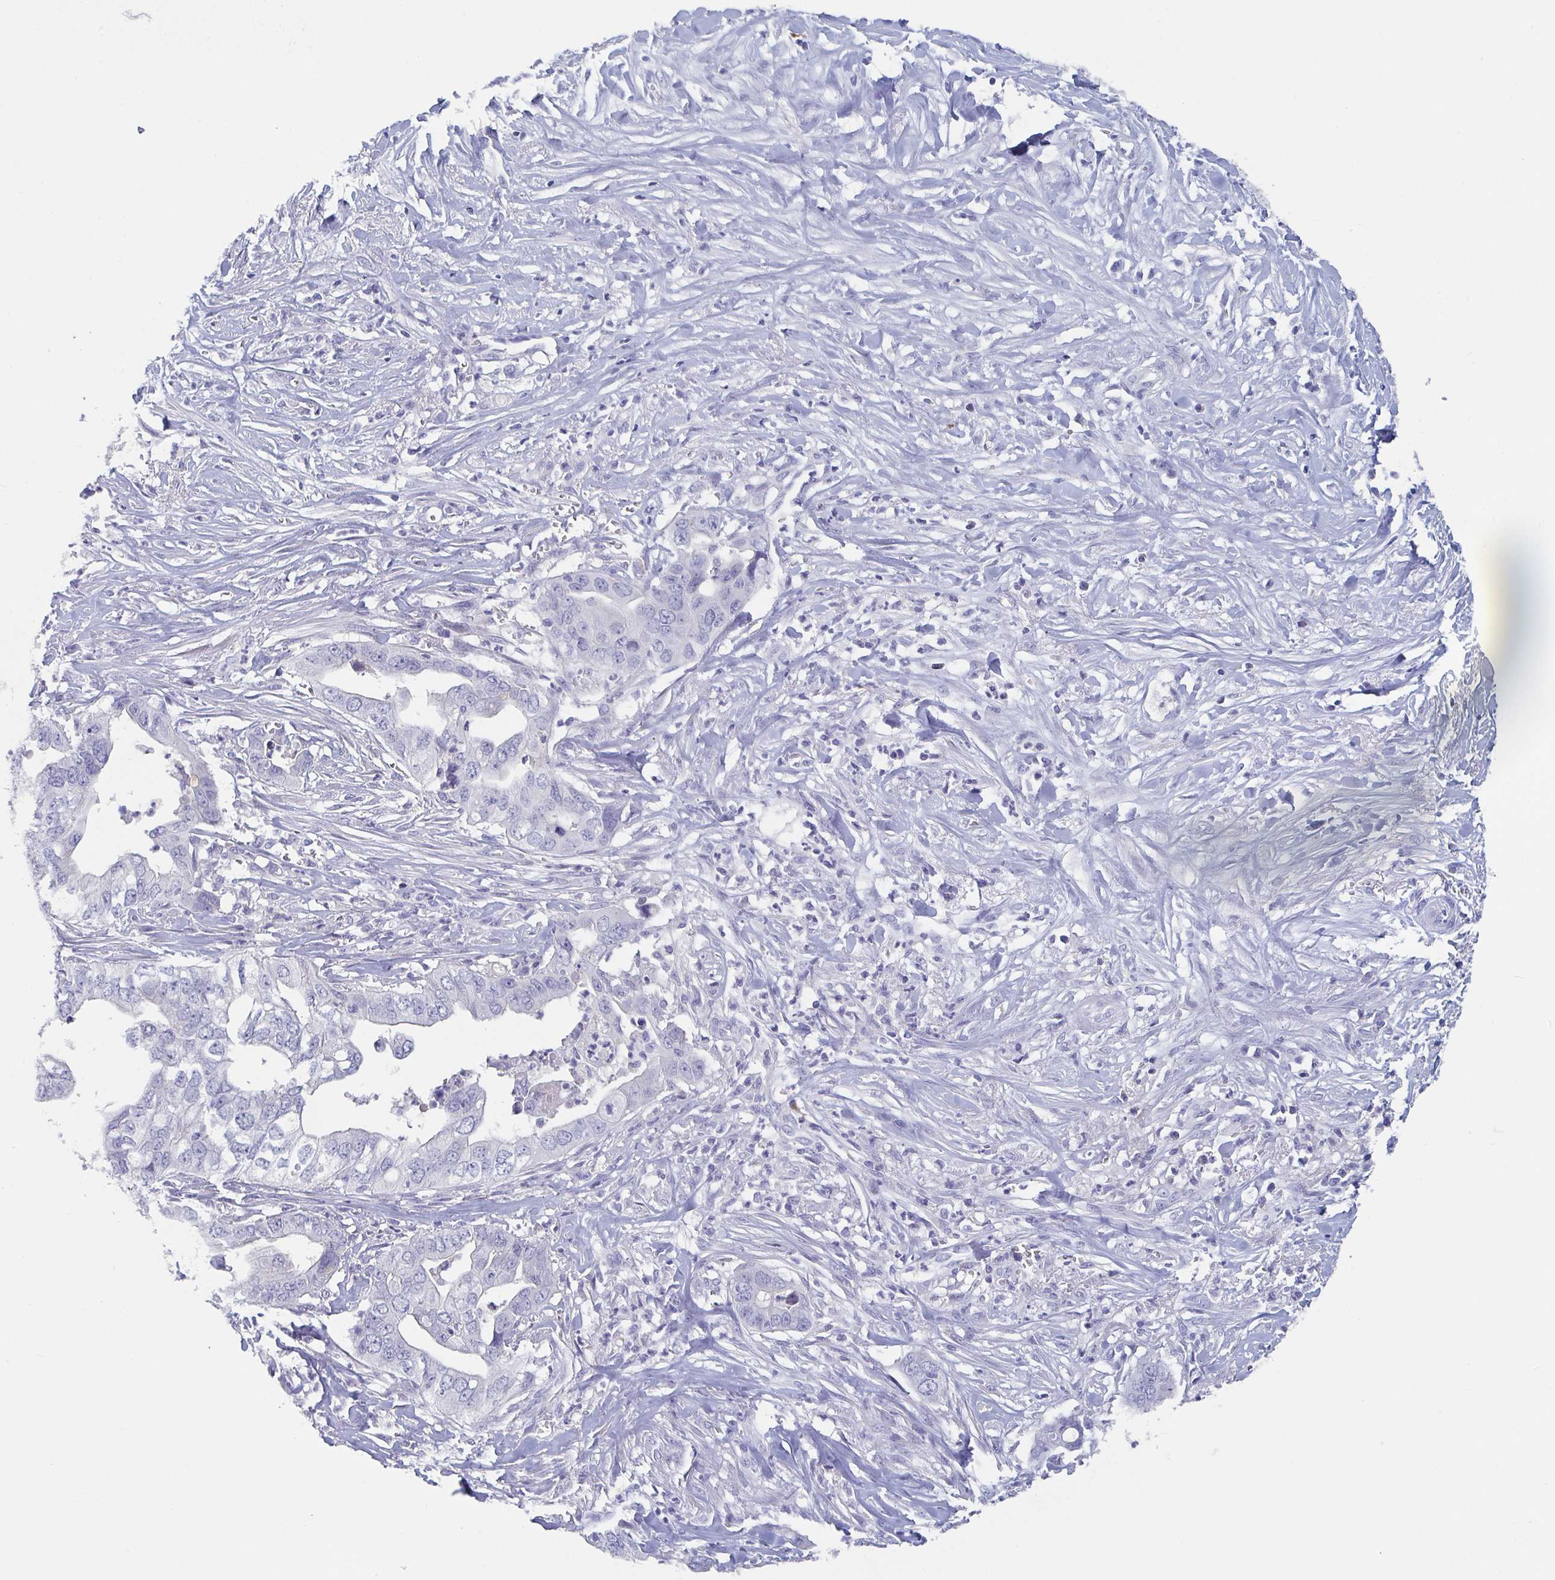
{"staining": {"intensity": "negative", "quantity": "none", "location": "none"}, "tissue": "liver cancer", "cell_type": "Tumor cells", "image_type": "cancer", "snomed": [{"axis": "morphology", "description": "Cholangiocarcinoma"}, {"axis": "topography", "description": "Liver"}], "caption": "DAB (3,3'-diaminobenzidine) immunohistochemical staining of cholangiocarcinoma (liver) exhibits no significant expression in tumor cells.", "gene": "NT5C3B", "patient": {"sex": "female", "age": 79}}